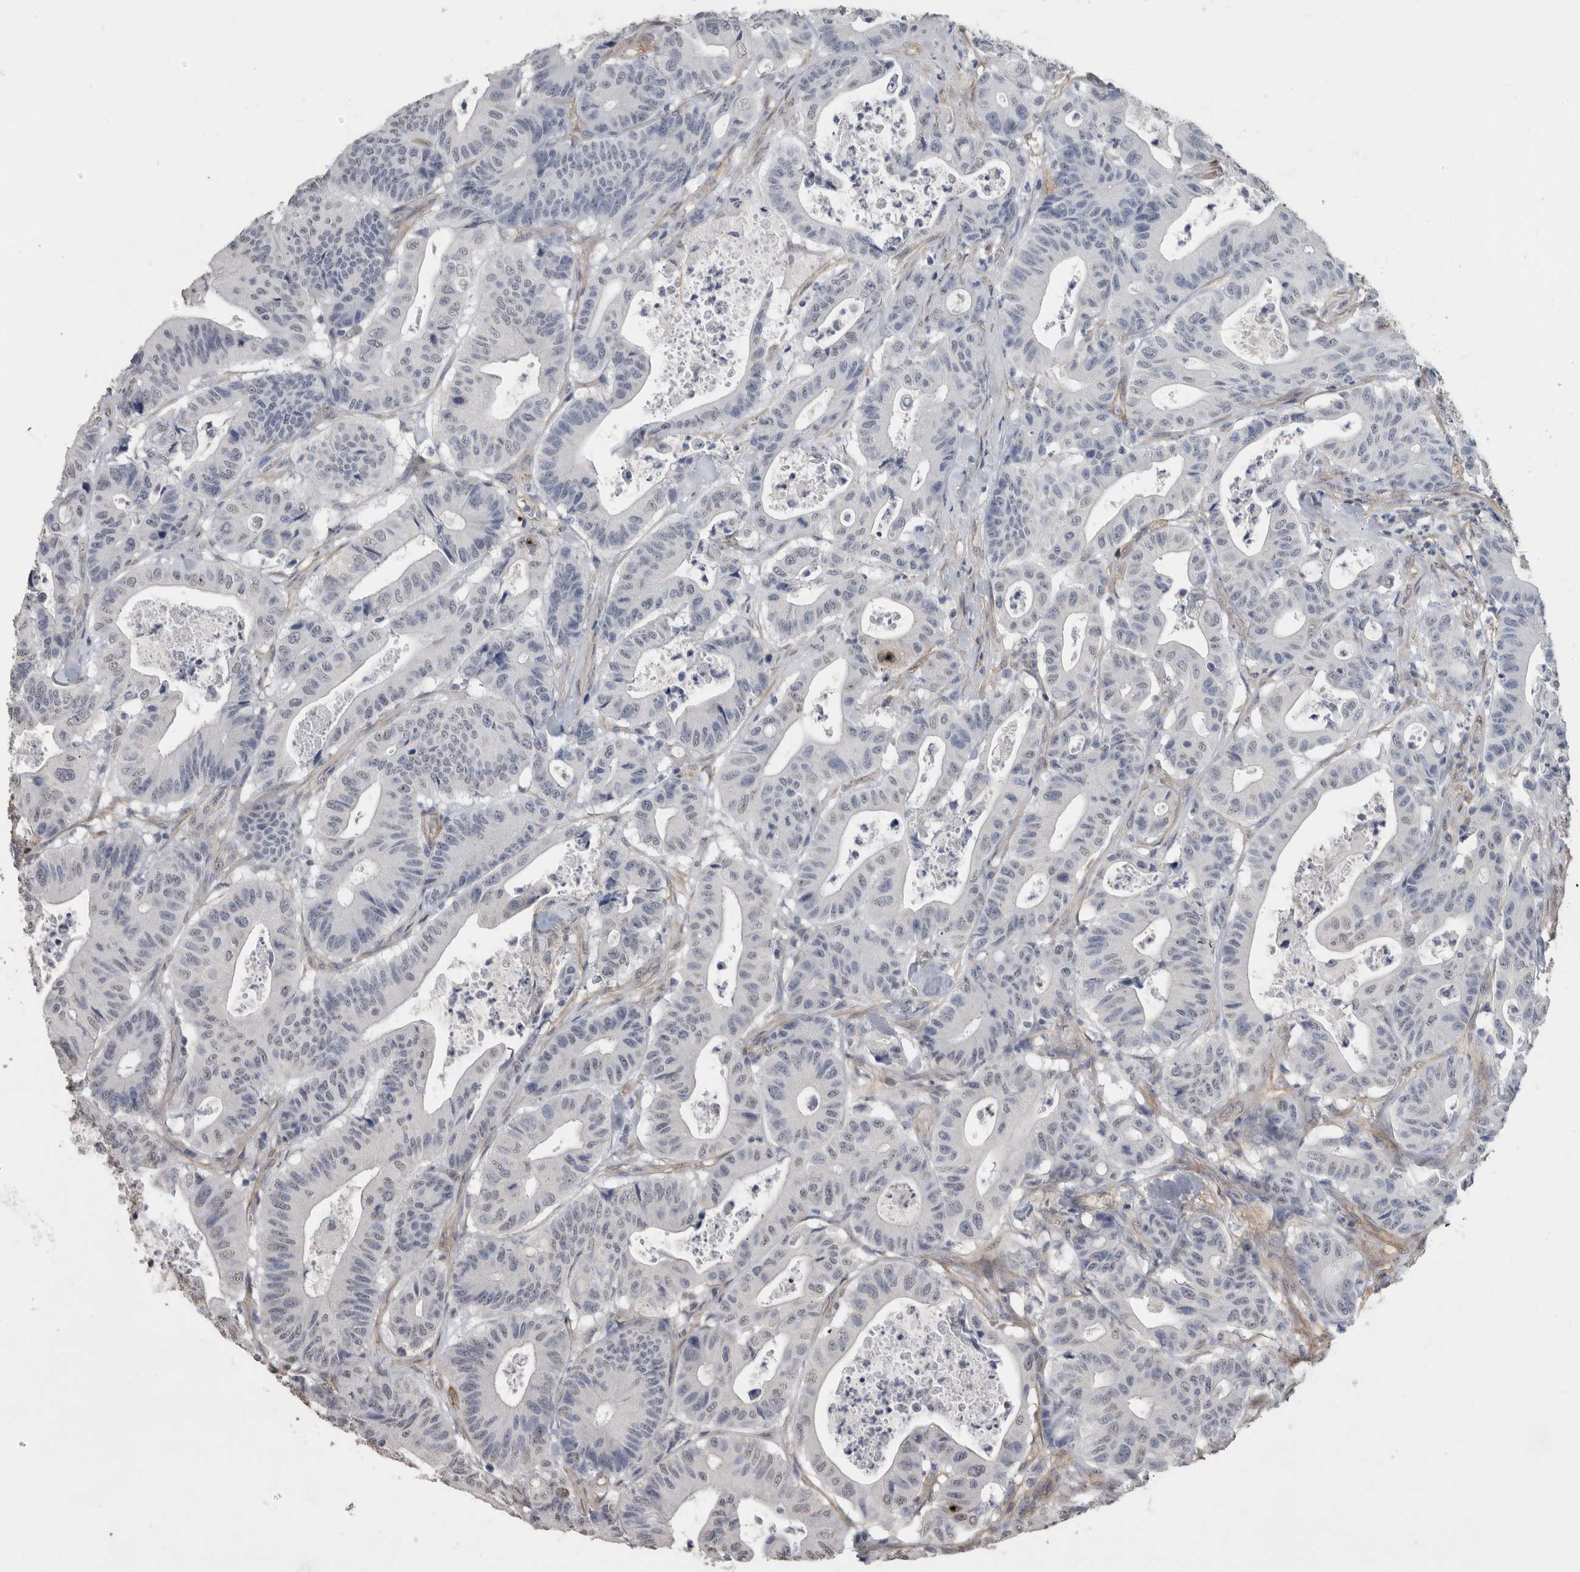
{"staining": {"intensity": "negative", "quantity": "none", "location": "none"}, "tissue": "colorectal cancer", "cell_type": "Tumor cells", "image_type": "cancer", "snomed": [{"axis": "morphology", "description": "Adenocarcinoma, NOS"}, {"axis": "topography", "description": "Colon"}], "caption": "Immunohistochemical staining of colorectal cancer (adenocarcinoma) exhibits no significant expression in tumor cells.", "gene": "RECK", "patient": {"sex": "female", "age": 84}}